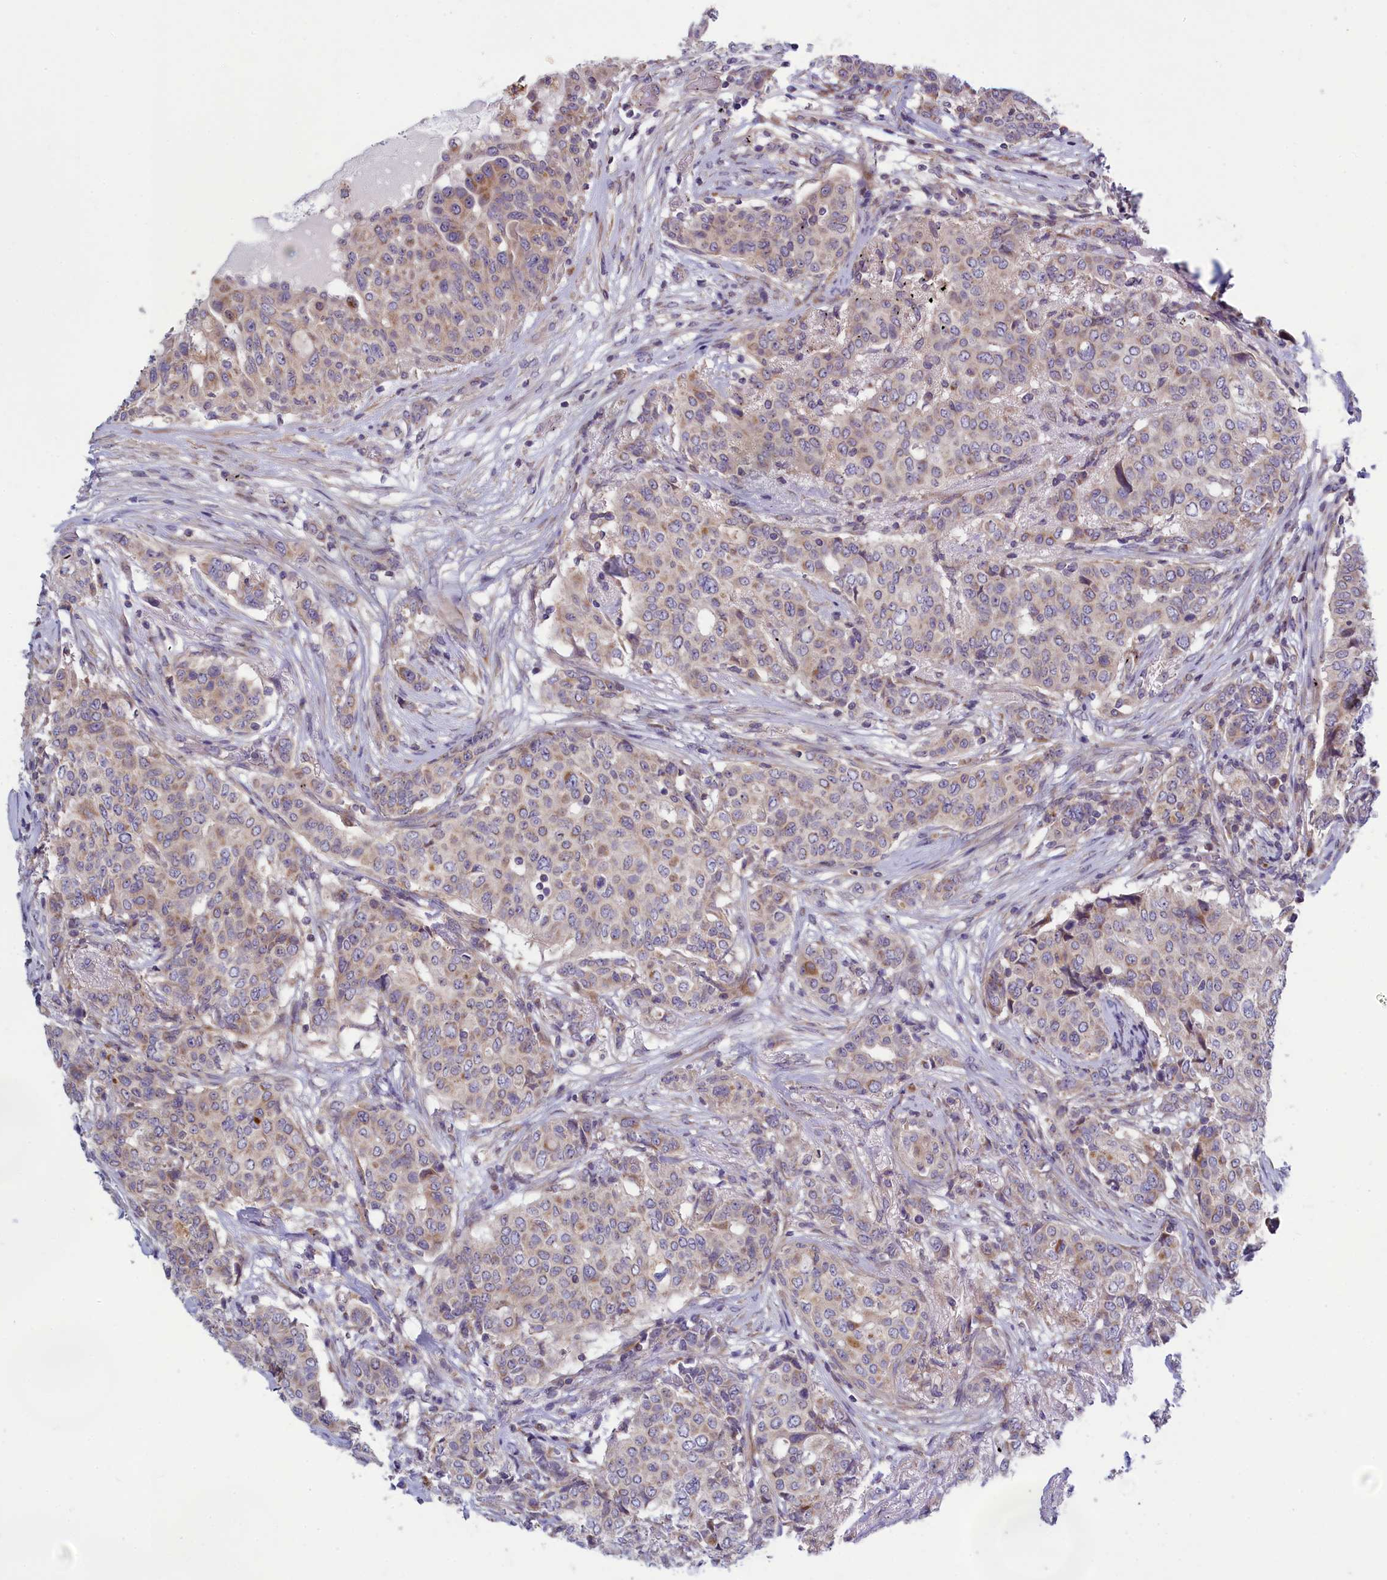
{"staining": {"intensity": "weak", "quantity": "<25%", "location": "cytoplasmic/membranous"}, "tissue": "breast cancer", "cell_type": "Tumor cells", "image_type": "cancer", "snomed": [{"axis": "morphology", "description": "Lobular carcinoma"}, {"axis": "topography", "description": "Breast"}], "caption": "IHC histopathology image of breast cancer stained for a protein (brown), which displays no expression in tumor cells.", "gene": "BLTP2", "patient": {"sex": "female", "age": 51}}